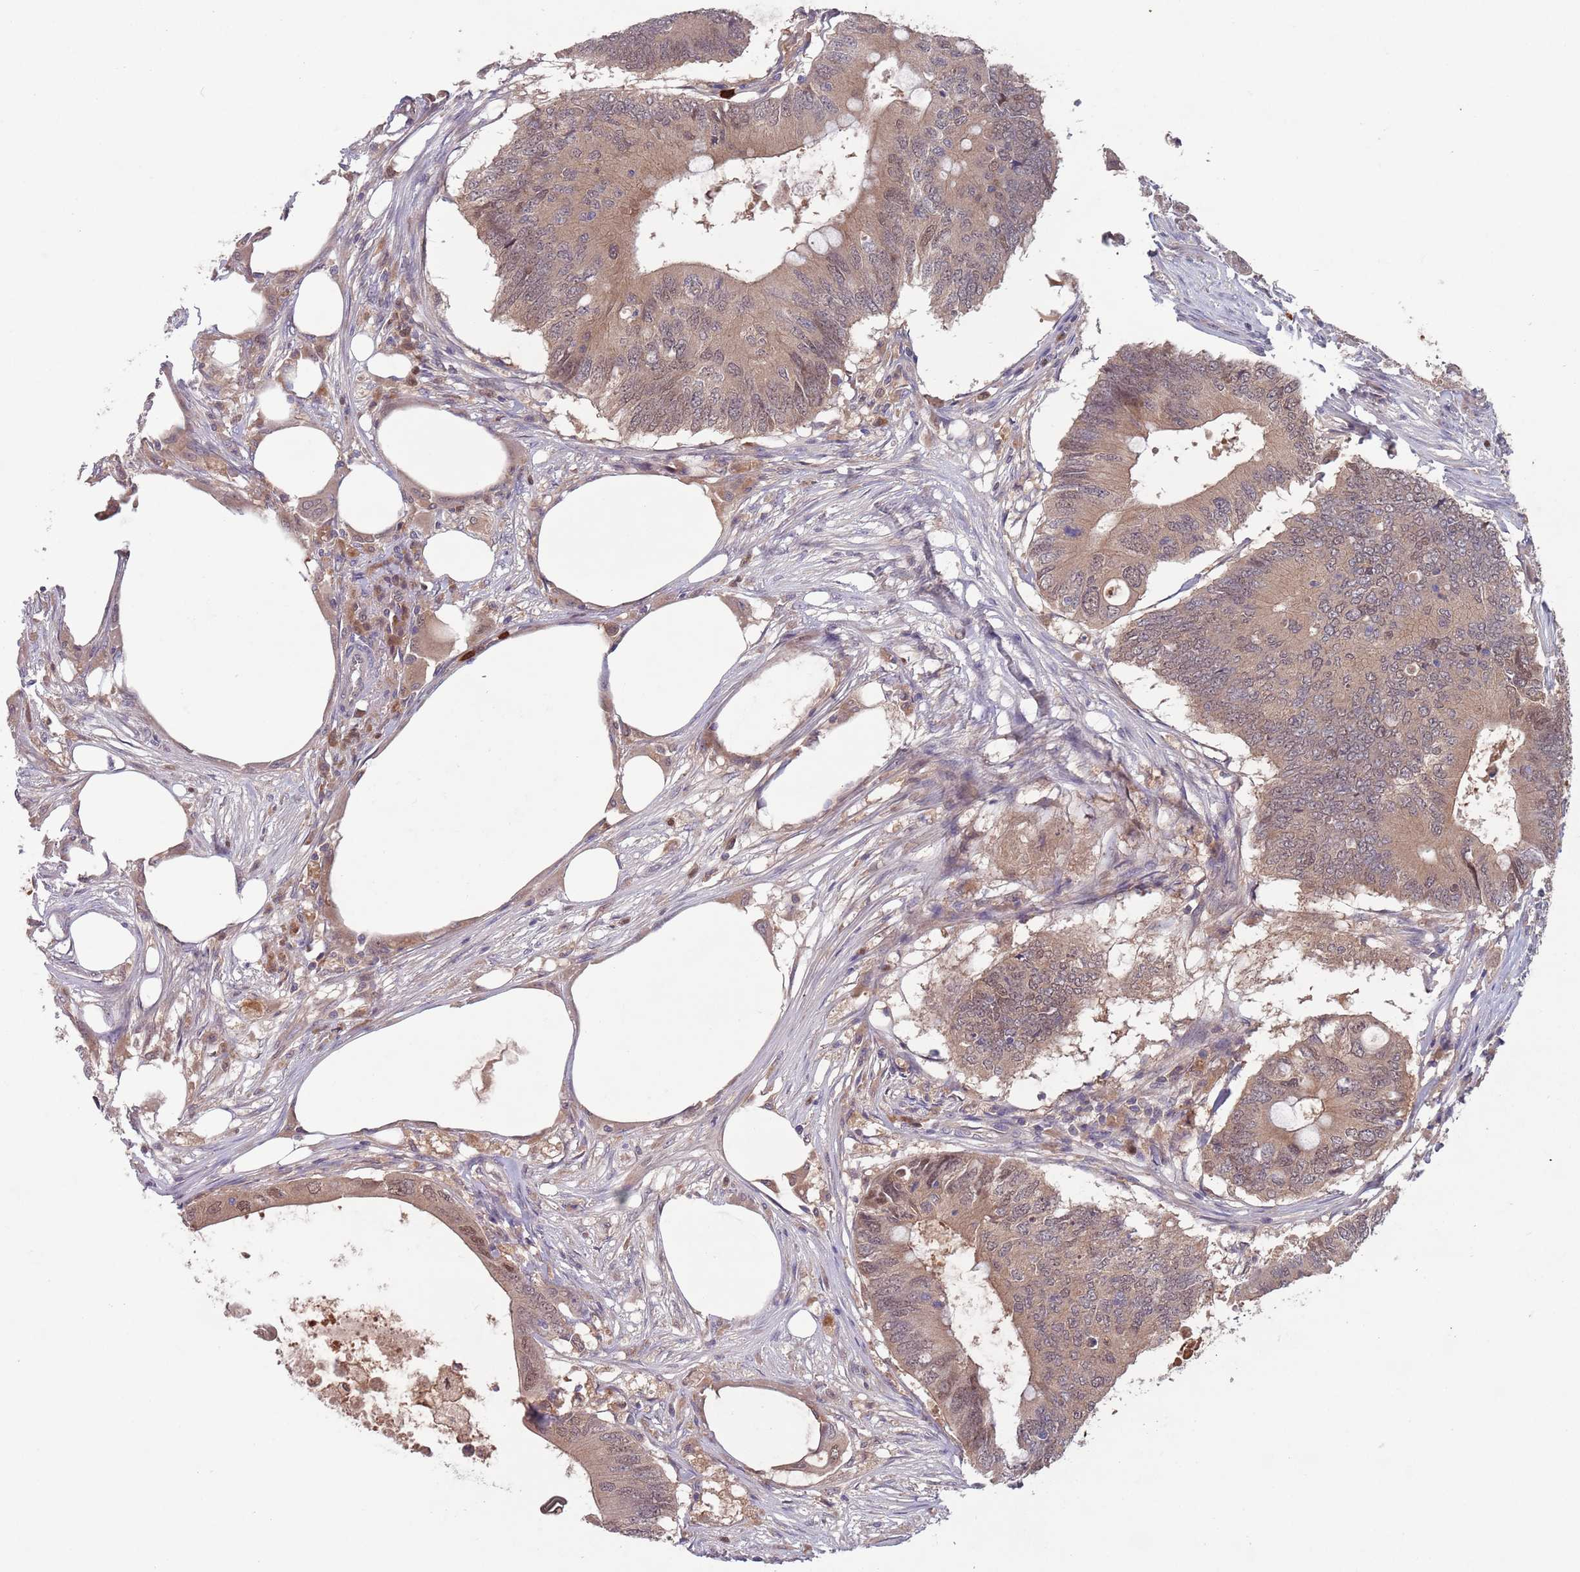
{"staining": {"intensity": "weak", "quantity": ">75%", "location": "cytoplasmic/membranous"}, "tissue": "colorectal cancer", "cell_type": "Tumor cells", "image_type": "cancer", "snomed": [{"axis": "morphology", "description": "Adenocarcinoma, NOS"}, {"axis": "topography", "description": "Colon"}], "caption": "This histopathology image shows immunohistochemistry staining of colorectal adenocarcinoma, with low weak cytoplasmic/membranous staining in about >75% of tumor cells.", "gene": "TYW1", "patient": {"sex": "male", "age": 71}}